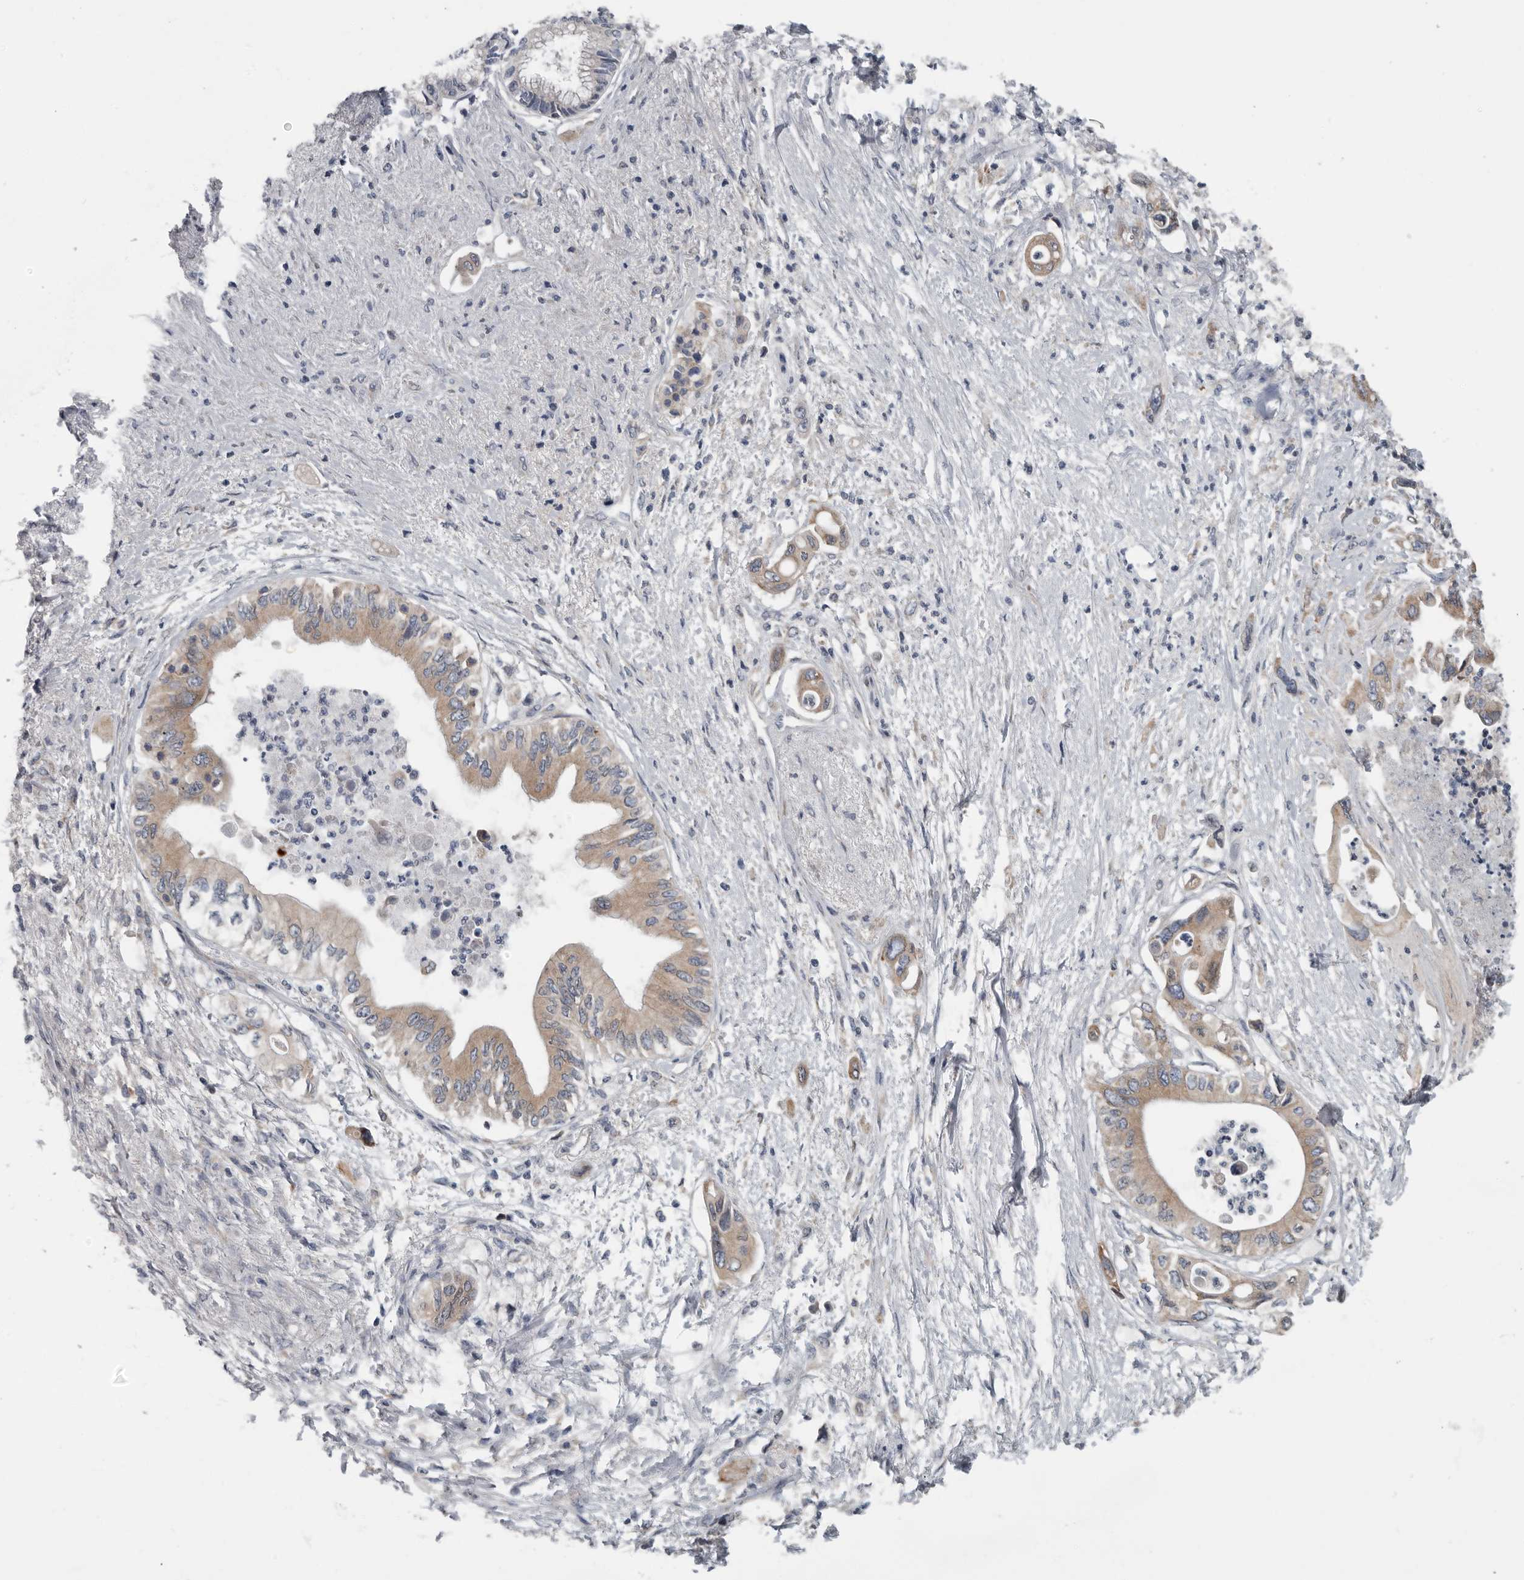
{"staining": {"intensity": "weak", "quantity": ">75%", "location": "cytoplasmic/membranous"}, "tissue": "pancreatic cancer", "cell_type": "Tumor cells", "image_type": "cancer", "snomed": [{"axis": "morphology", "description": "Adenocarcinoma, NOS"}, {"axis": "topography", "description": "Pancreas"}], "caption": "Weak cytoplasmic/membranous protein staining is identified in about >75% of tumor cells in adenocarcinoma (pancreatic). The staining is performed using DAB brown chromogen to label protein expression. The nuclei are counter-stained blue using hematoxylin.", "gene": "TMEM199", "patient": {"sex": "male", "age": 66}}